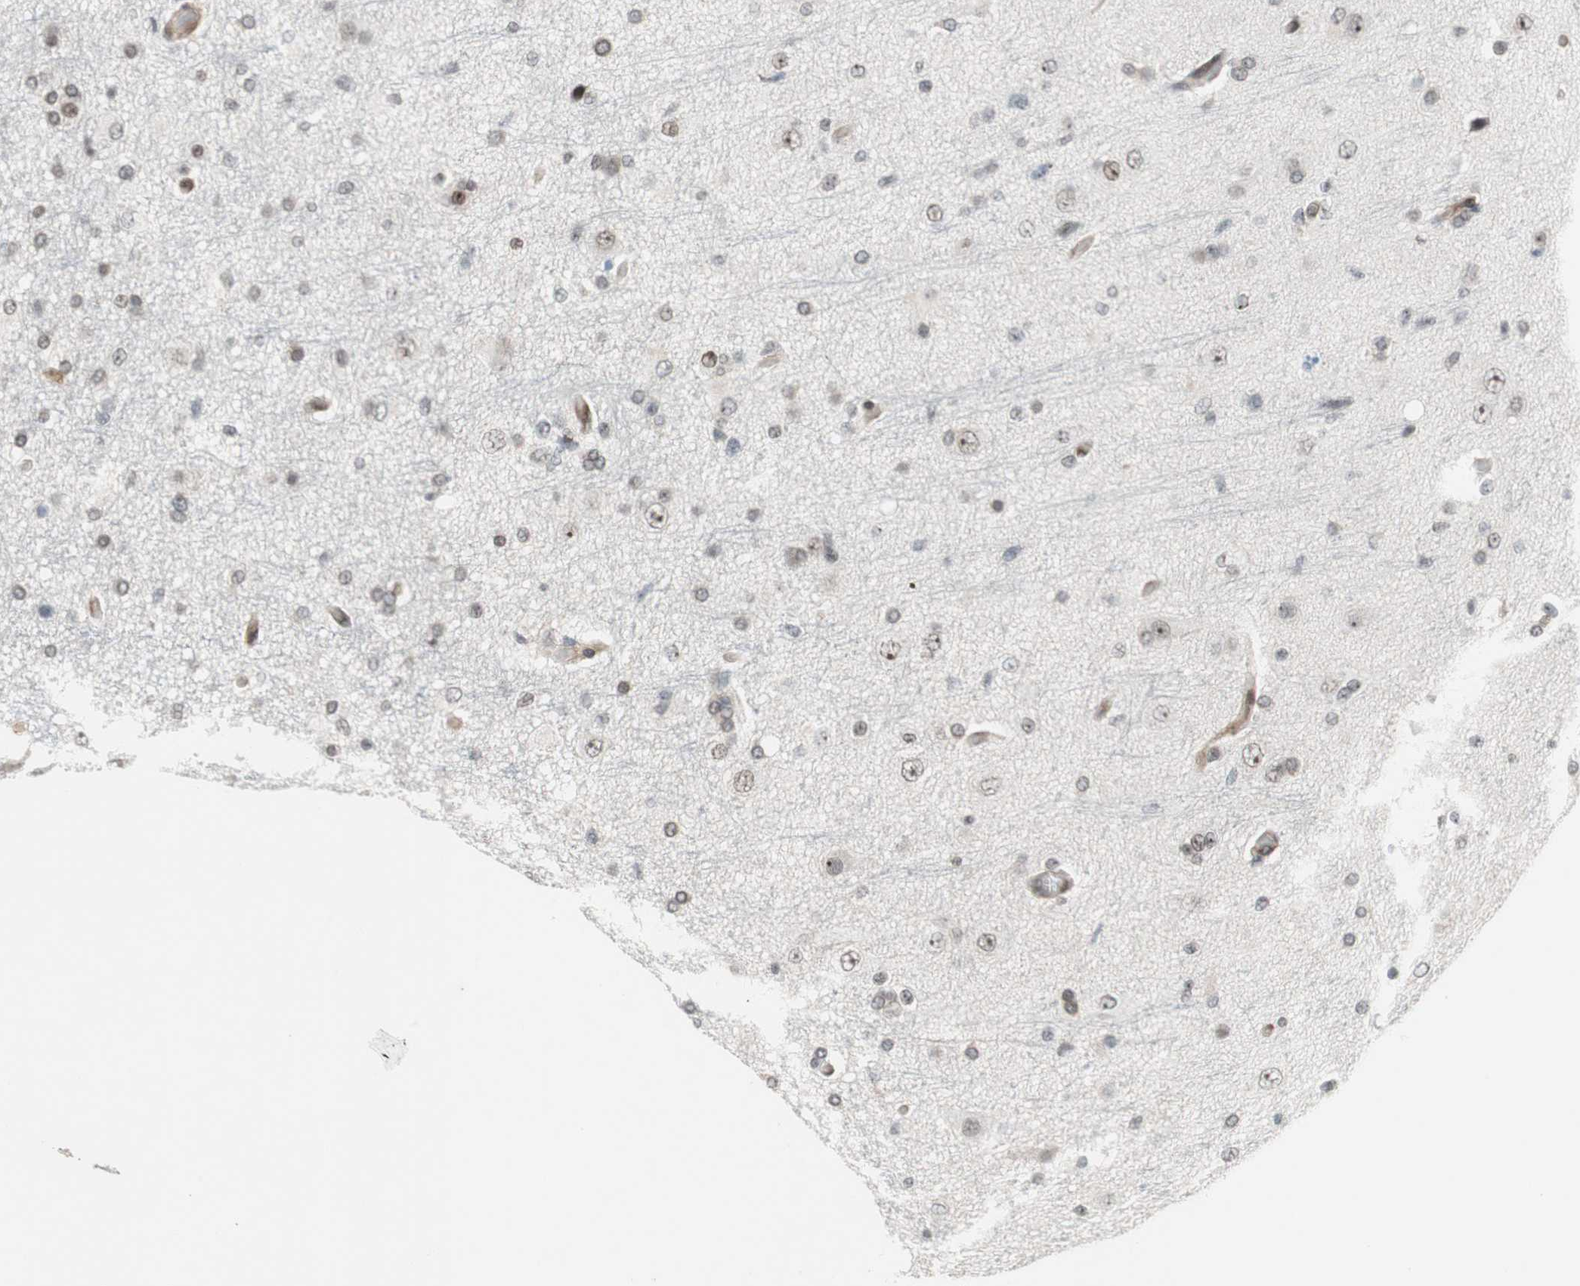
{"staining": {"intensity": "weak", "quantity": "<25%", "location": "cytoplasmic/membranous"}, "tissue": "glioma", "cell_type": "Tumor cells", "image_type": "cancer", "snomed": [{"axis": "morphology", "description": "Glioma, malignant, High grade"}, {"axis": "topography", "description": "Brain"}], "caption": "High magnification brightfield microscopy of high-grade glioma (malignant) stained with DAB (brown) and counterstained with hematoxylin (blue): tumor cells show no significant expression.", "gene": "ZNF512B", "patient": {"sex": "male", "age": 33}}